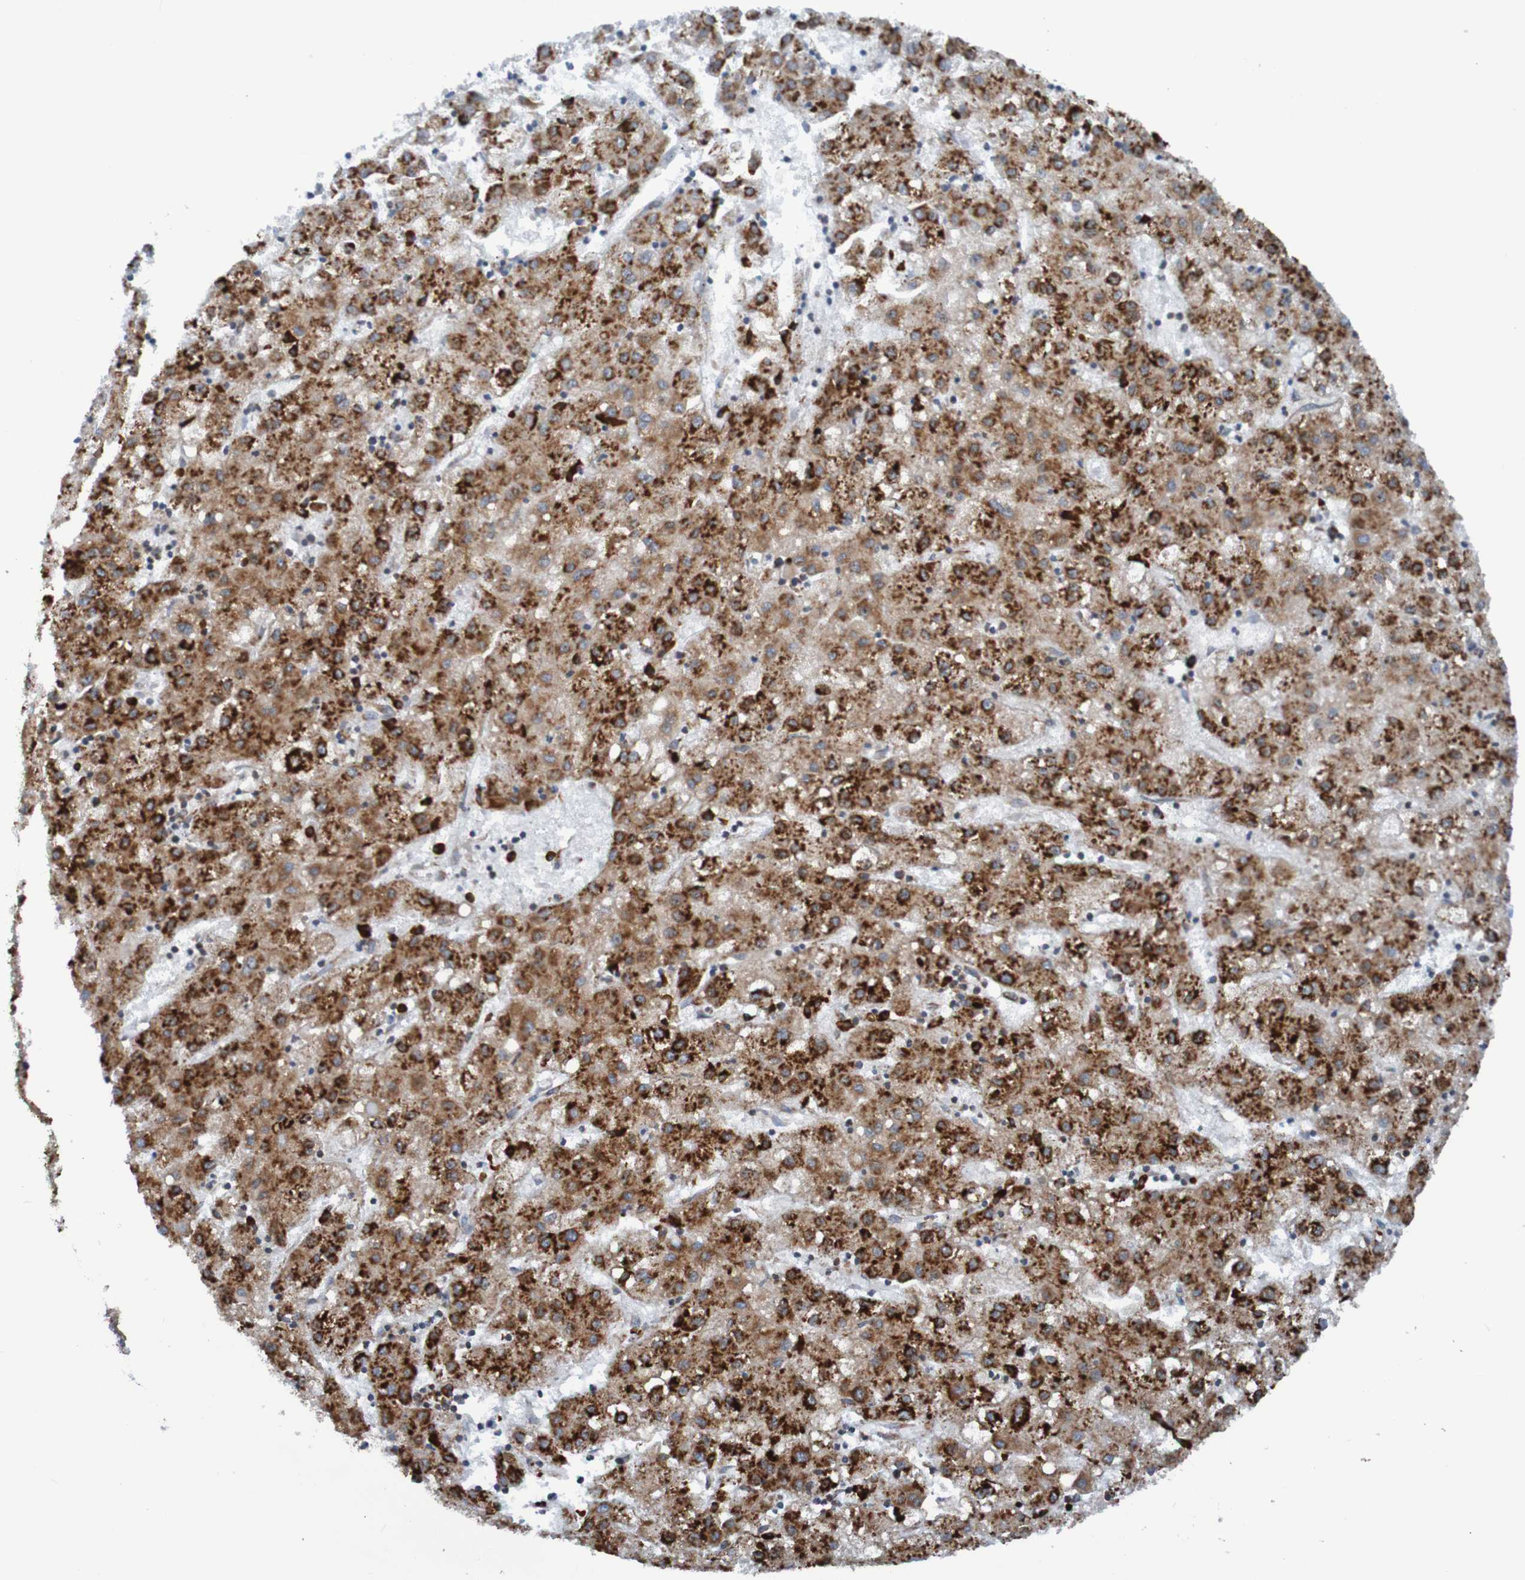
{"staining": {"intensity": "moderate", "quantity": ">75%", "location": "cytoplasmic/membranous"}, "tissue": "liver cancer", "cell_type": "Tumor cells", "image_type": "cancer", "snomed": [{"axis": "morphology", "description": "Carcinoma, Hepatocellular, NOS"}, {"axis": "topography", "description": "Liver"}], "caption": "Protein analysis of liver cancer (hepatocellular carcinoma) tissue reveals moderate cytoplasmic/membranous staining in about >75% of tumor cells. (Stains: DAB in brown, nuclei in blue, Microscopy: brightfield microscopy at high magnification).", "gene": "SSR1", "patient": {"sex": "male", "age": 72}}